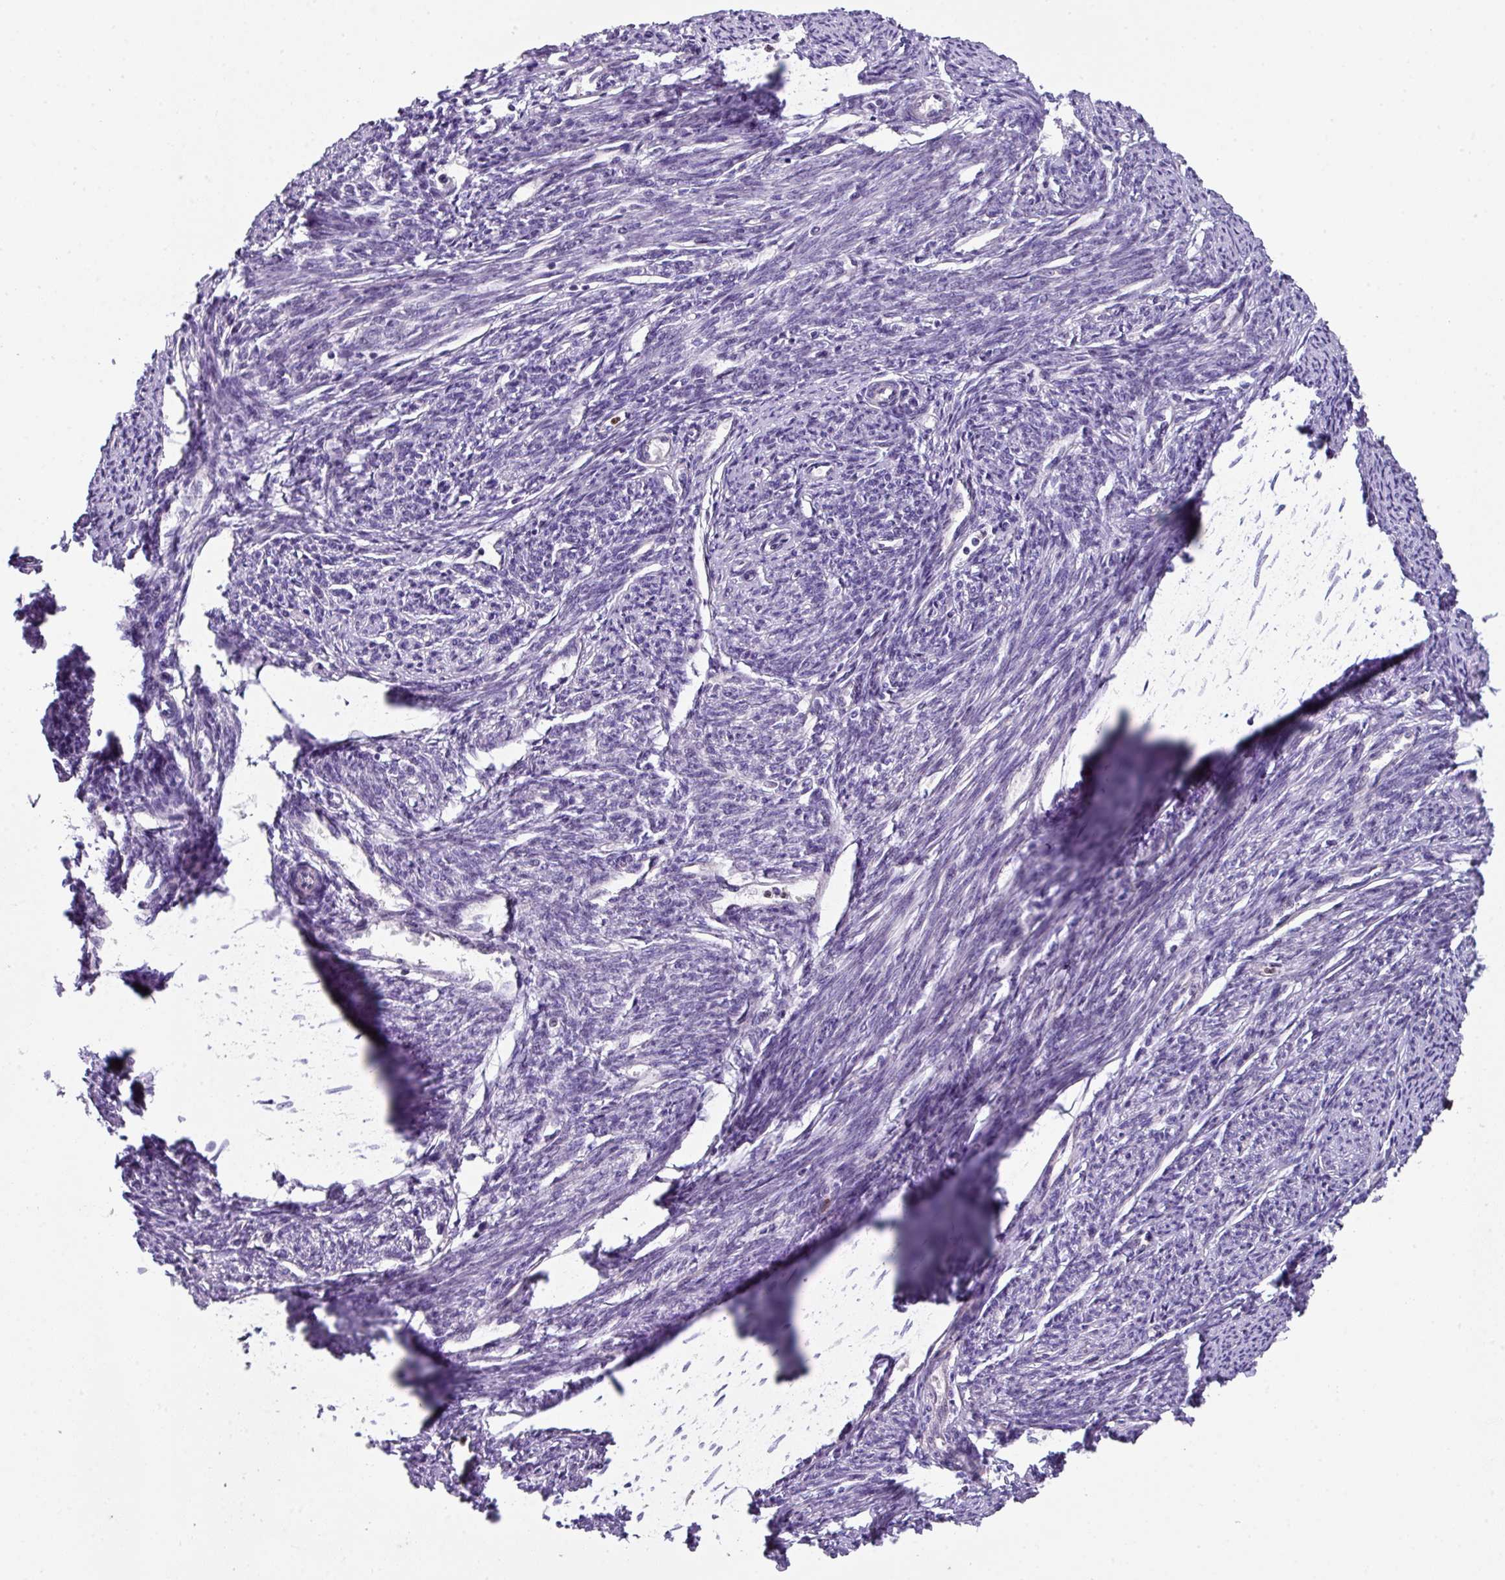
{"staining": {"intensity": "negative", "quantity": "none", "location": "none"}, "tissue": "smooth muscle", "cell_type": "Smooth muscle cells", "image_type": "normal", "snomed": [{"axis": "morphology", "description": "Normal tissue, NOS"}, {"axis": "topography", "description": "Smooth muscle"}, {"axis": "topography", "description": "Fallopian tube"}], "caption": "Smooth muscle stained for a protein using IHC exhibits no positivity smooth muscle cells.", "gene": "ZFP3", "patient": {"sex": "female", "age": 59}}